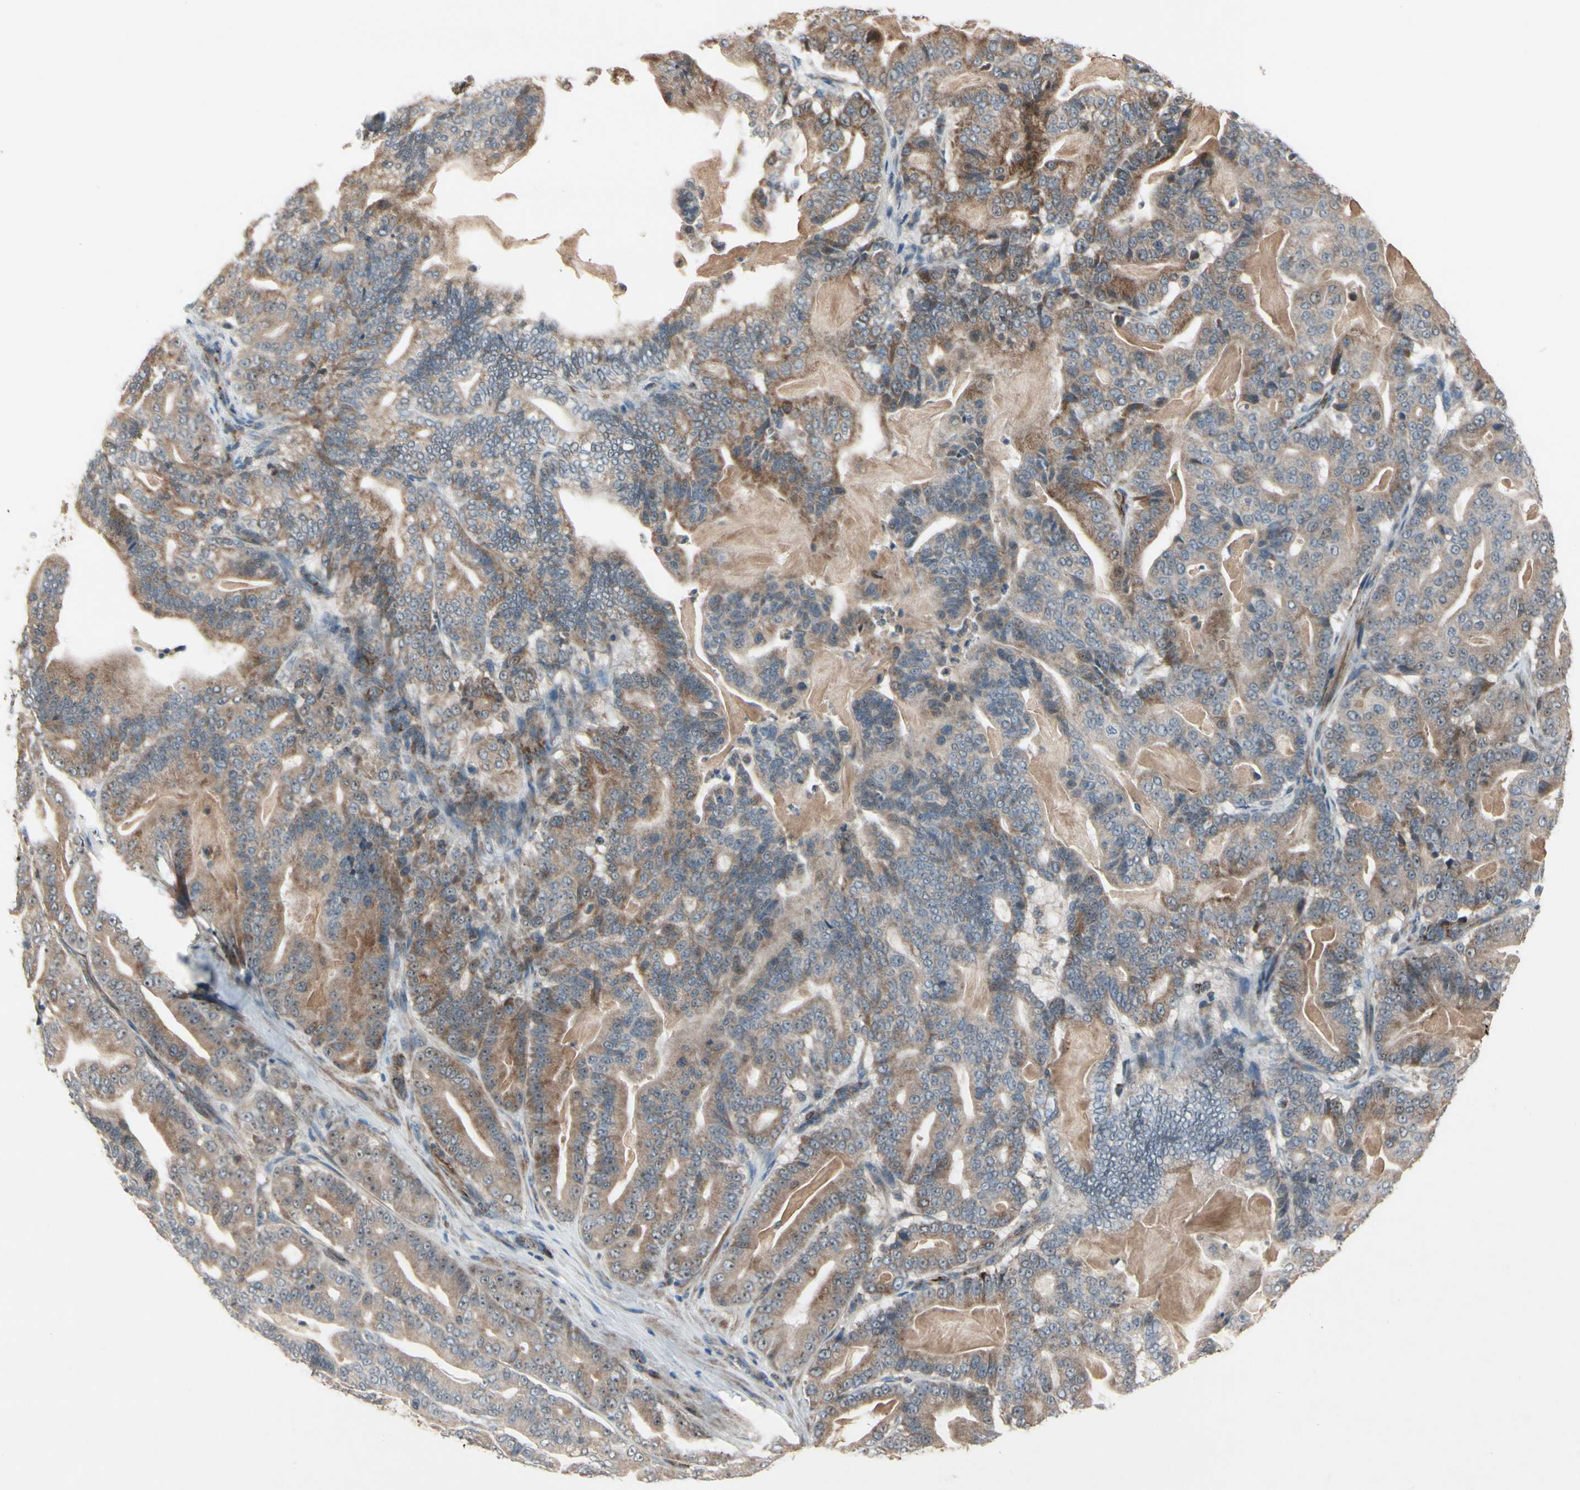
{"staining": {"intensity": "moderate", "quantity": ">75%", "location": "cytoplasmic/membranous"}, "tissue": "pancreatic cancer", "cell_type": "Tumor cells", "image_type": "cancer", "snomed": [{"axis": "morphology", "description": "Adenocarcinoma, NOS"}, {"axis": "topography", "description": "Pancreas"}], "caption": "About >75% of tumor cells in human adenocarcinoma (pancreatic) demonstrate moderate cytoplasmic/membranous protein staining as visualized by brown immunohistochemical staining.", "gene": "CPT1A", "patient": {"sex": "male", "age": 63}}